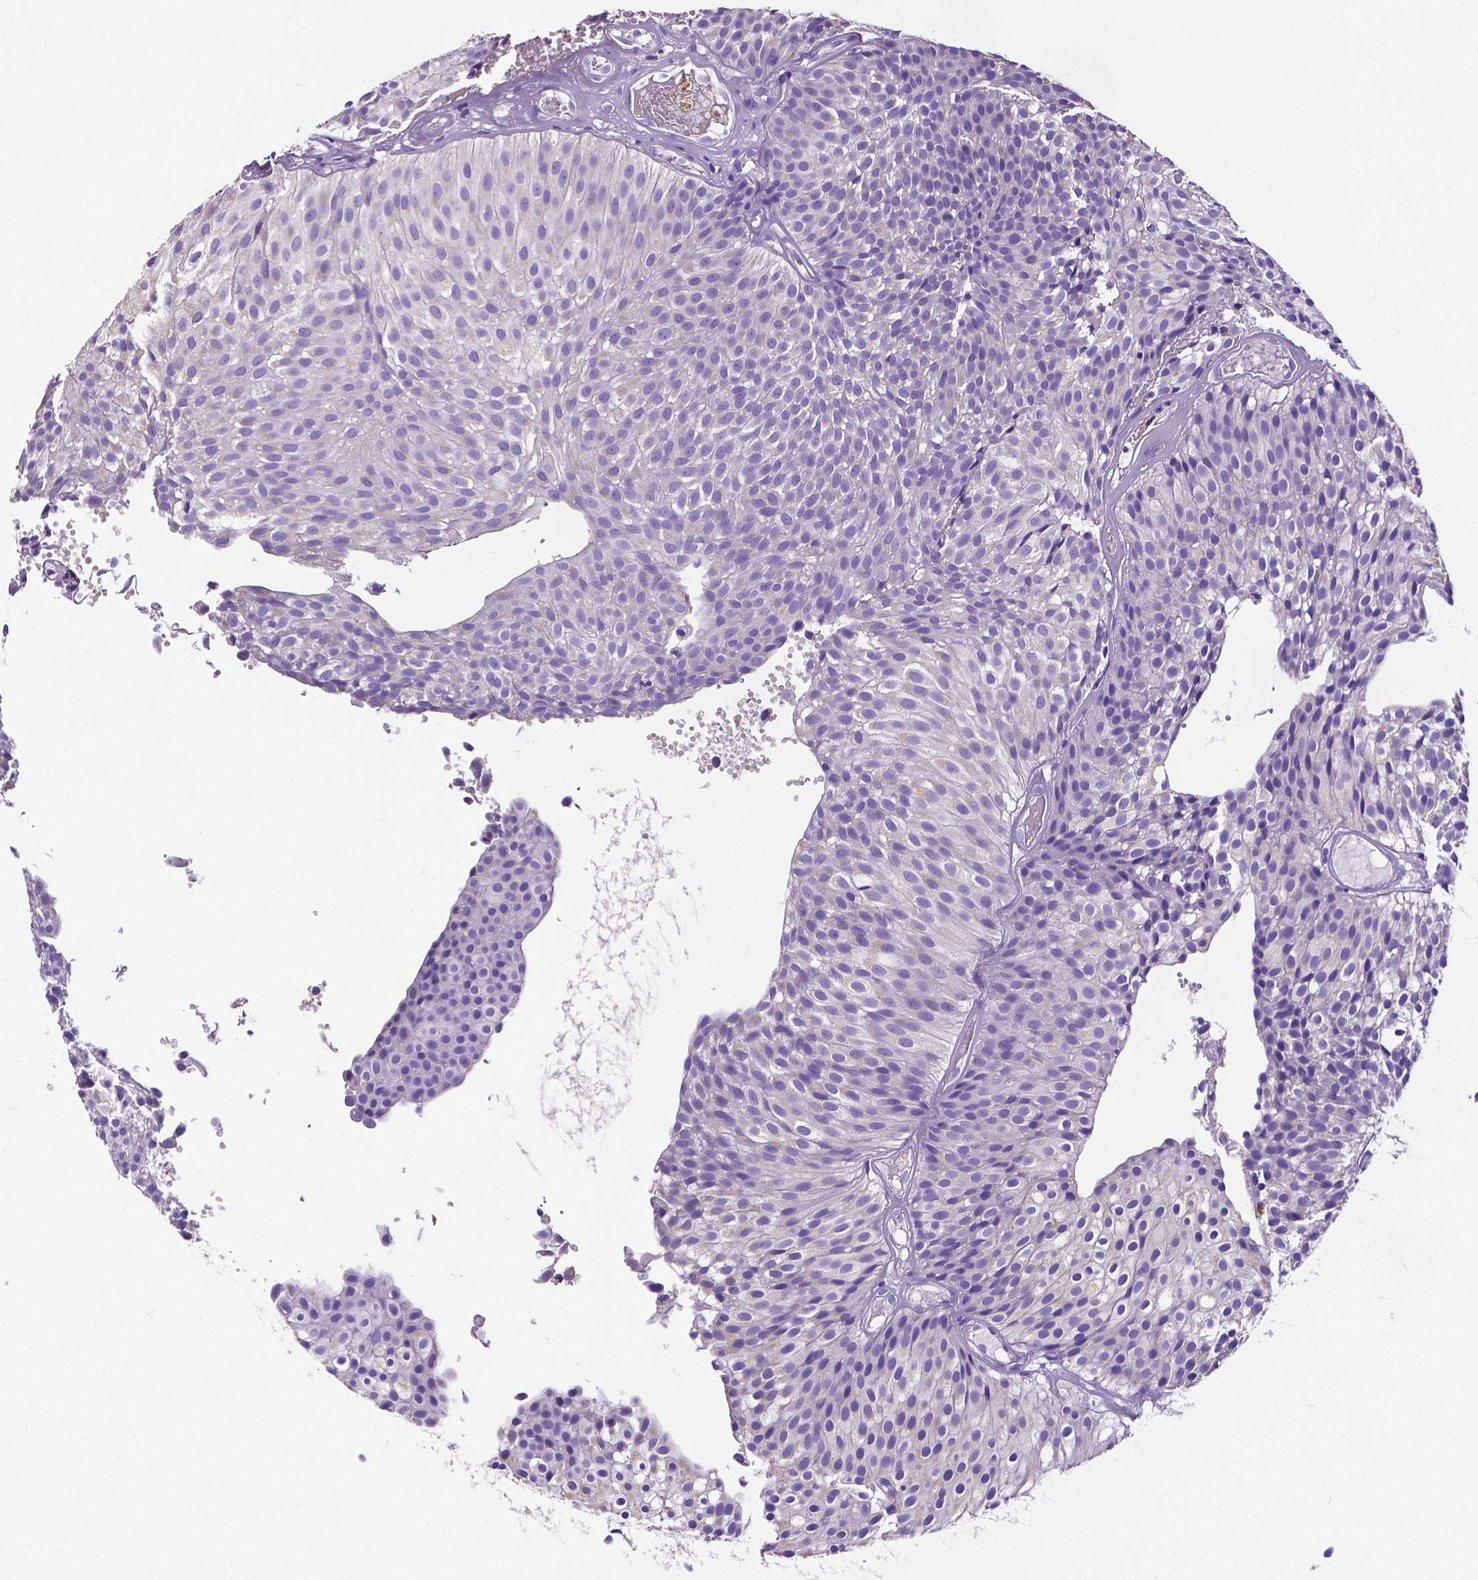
{"staining": {"intensity": "negative", "quantity": "none", "location": "none"}, "tissue": "urothelial cancer", "cell_type": "Tumor cells", "image_type": "cancer", "snomed": [{"axis": "morphology", "description": "Urothelial carcinoma, Low grade"}, {"axis": "topography", "description": "Urinary bladder"}], "caption": "High magnification brightfield microscopy of low-grade urothelial carcinoma stained with DAB (3,3'-diaminobenzidine) (brown) and counterstained with hematoxylin (blue): tumor cells show no significant expression. (Stains: DAB (3,3'-diaminobenzidine) immunohistochemistry with hematoxylin counter stain, Microscopy: brightfield microscopy at high magnification).", "gene": "MMP9", "patient": {"sex": "male", "age": 63}}